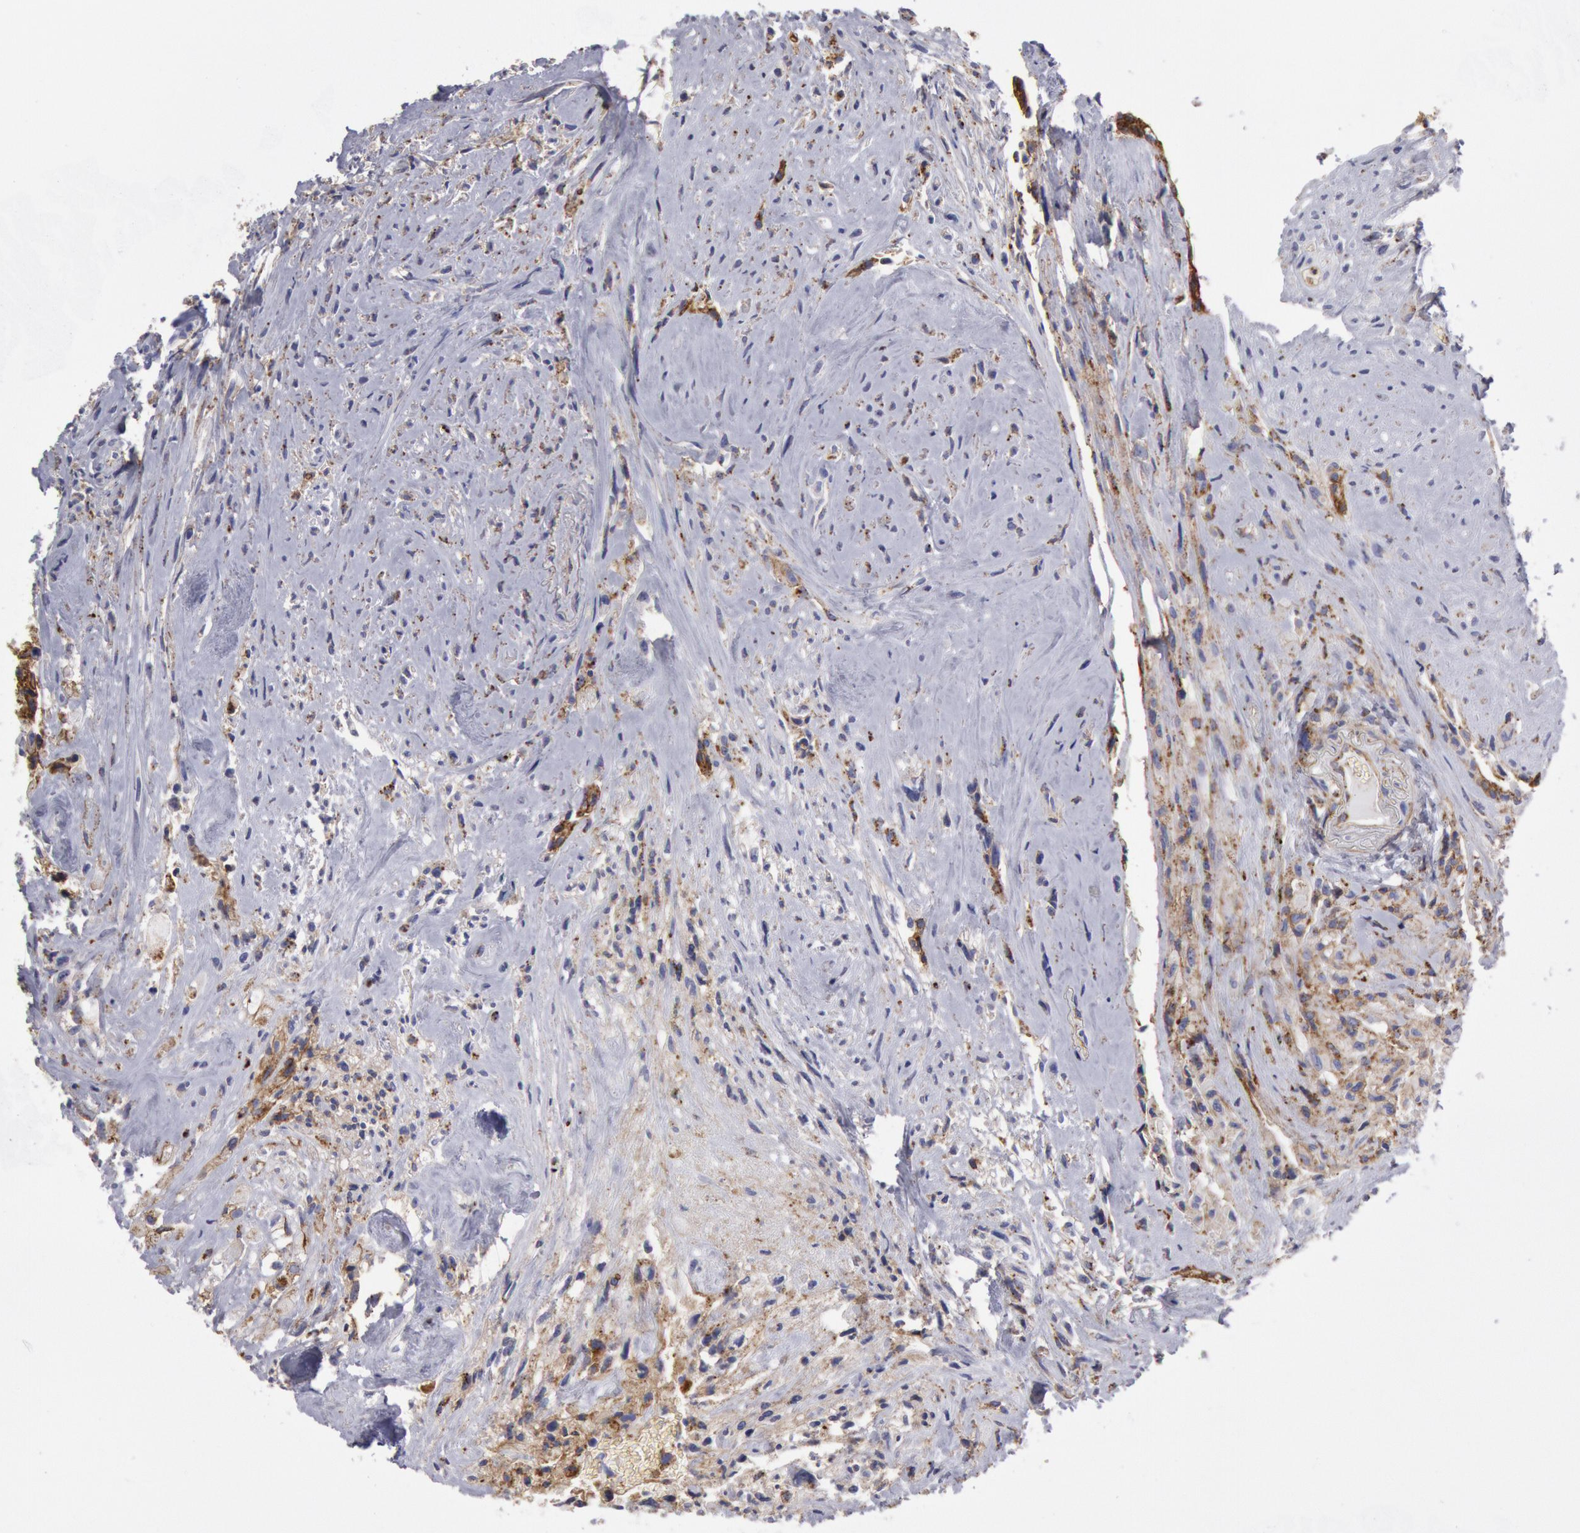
{"staining": {"intensity": "negative", "quantity": "none", "location": "none"}, "tissue": "glioma", "cell_type": "Tumor cells", "image_type": "cancer", "snomed": [{"axis": "morphology", "description": "Glioma, malignant, High grade"}, {"axis": "topography", "description": "Brain"}], "caption": "A micrograph of glioma stained for a protein reveals no brown staining in tumor cells. (Brightfield microscopy of DAB IHC at high magnification).", "gene": "FLOT1", "patient": {"sex": "male", "age": 48}}